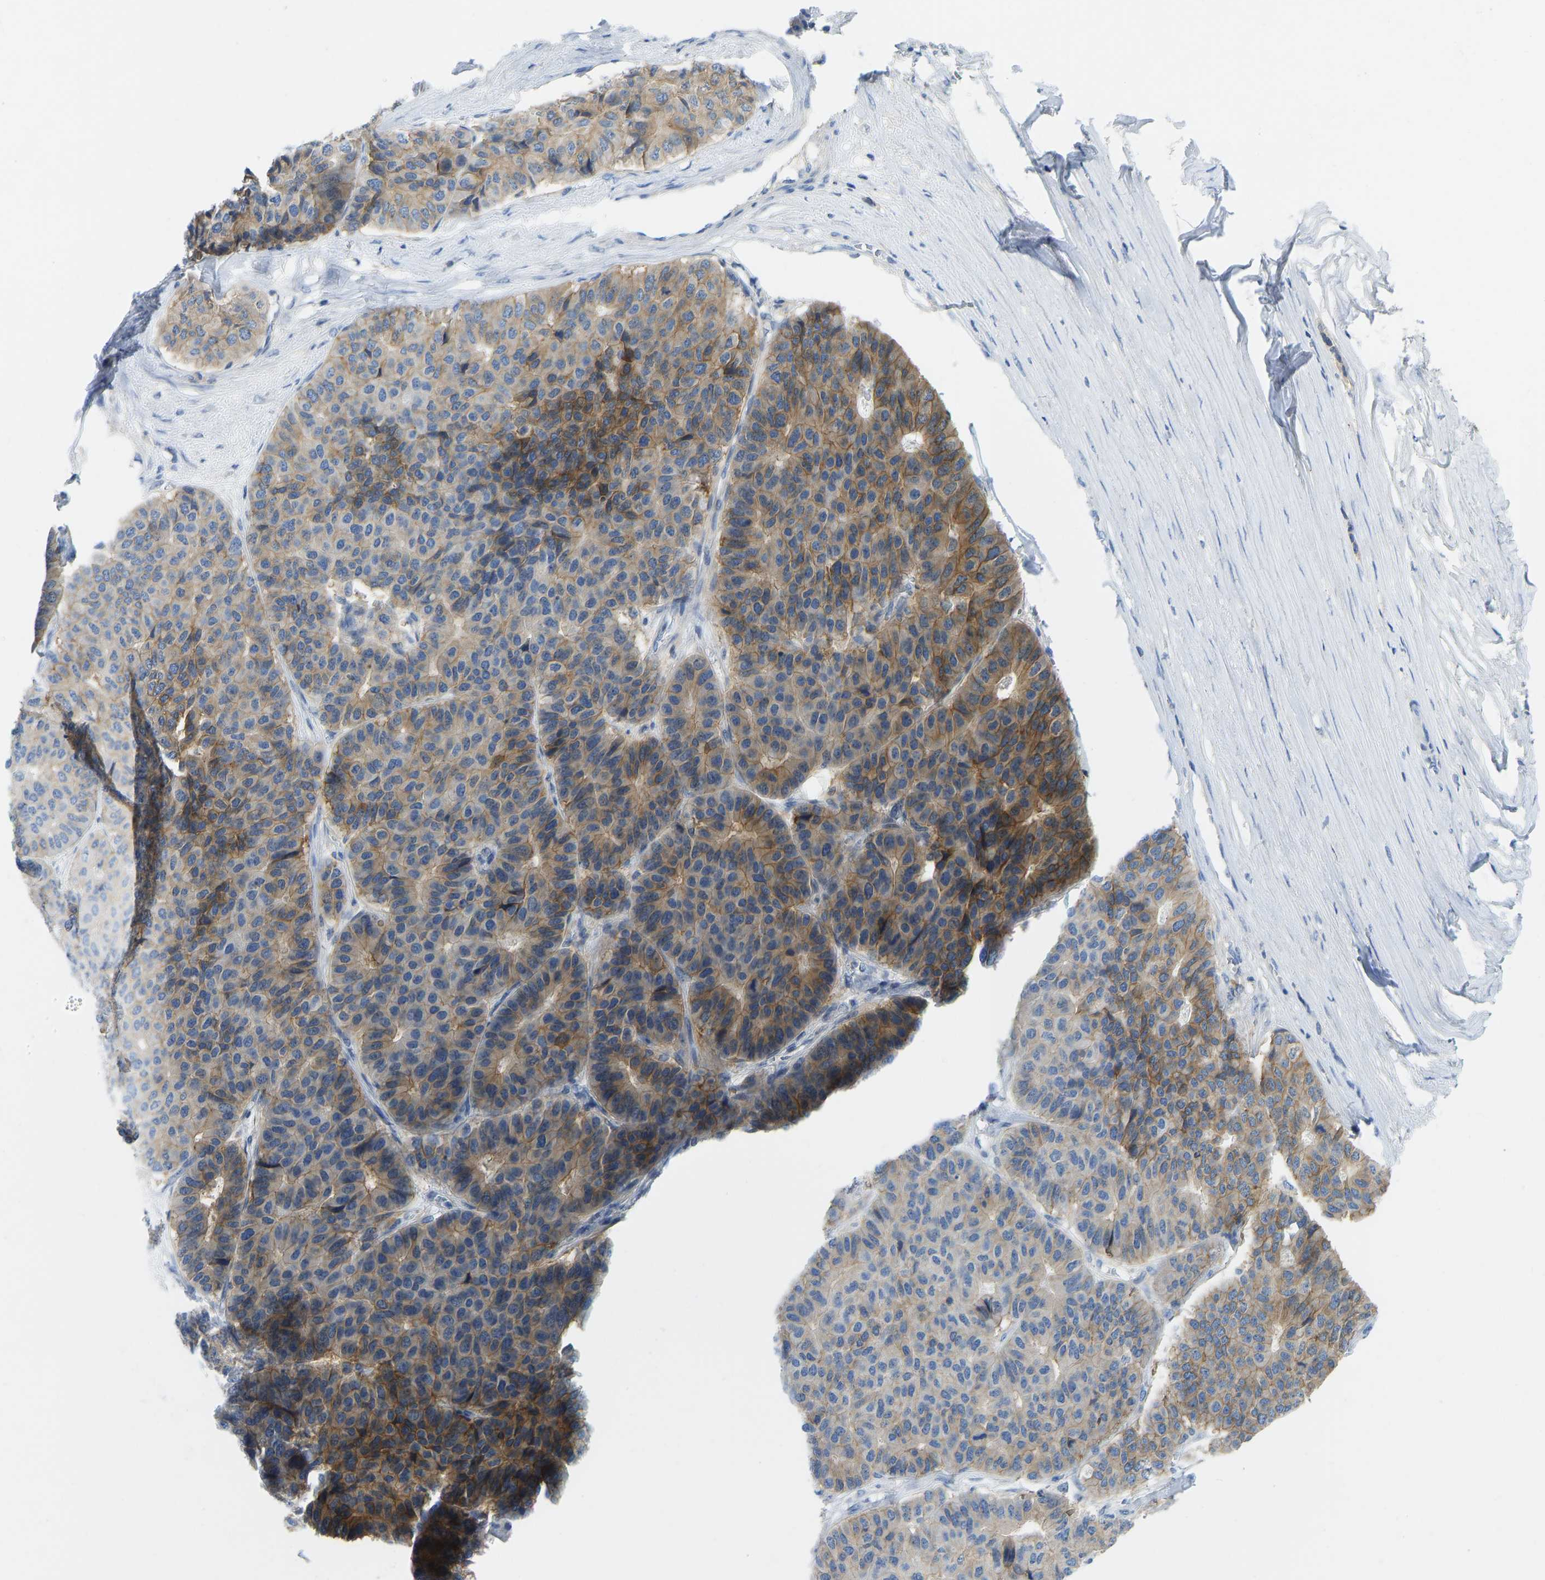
{"staining": {"intensity": "moderate", "quantity": "25%-75%", "location": "cytoplasmic/membranous"}, "tissue": "pancreatic cancer", "cell_type": "Tumor cells", "image_type": "cancer", "snomed": [{"axis": "morphology", "description": "Adenocarcinoma, NOS"}, {"axis": "topography", "description": "Pancreas"}], "caption": "Moderate cytoplasmic/membranous positivity is present in about 25%-75% of tumor cells in adenocarcinoma (pancreatic).", "gene": "NDRG3", "patient": {"sex": "male", "age": 50}}